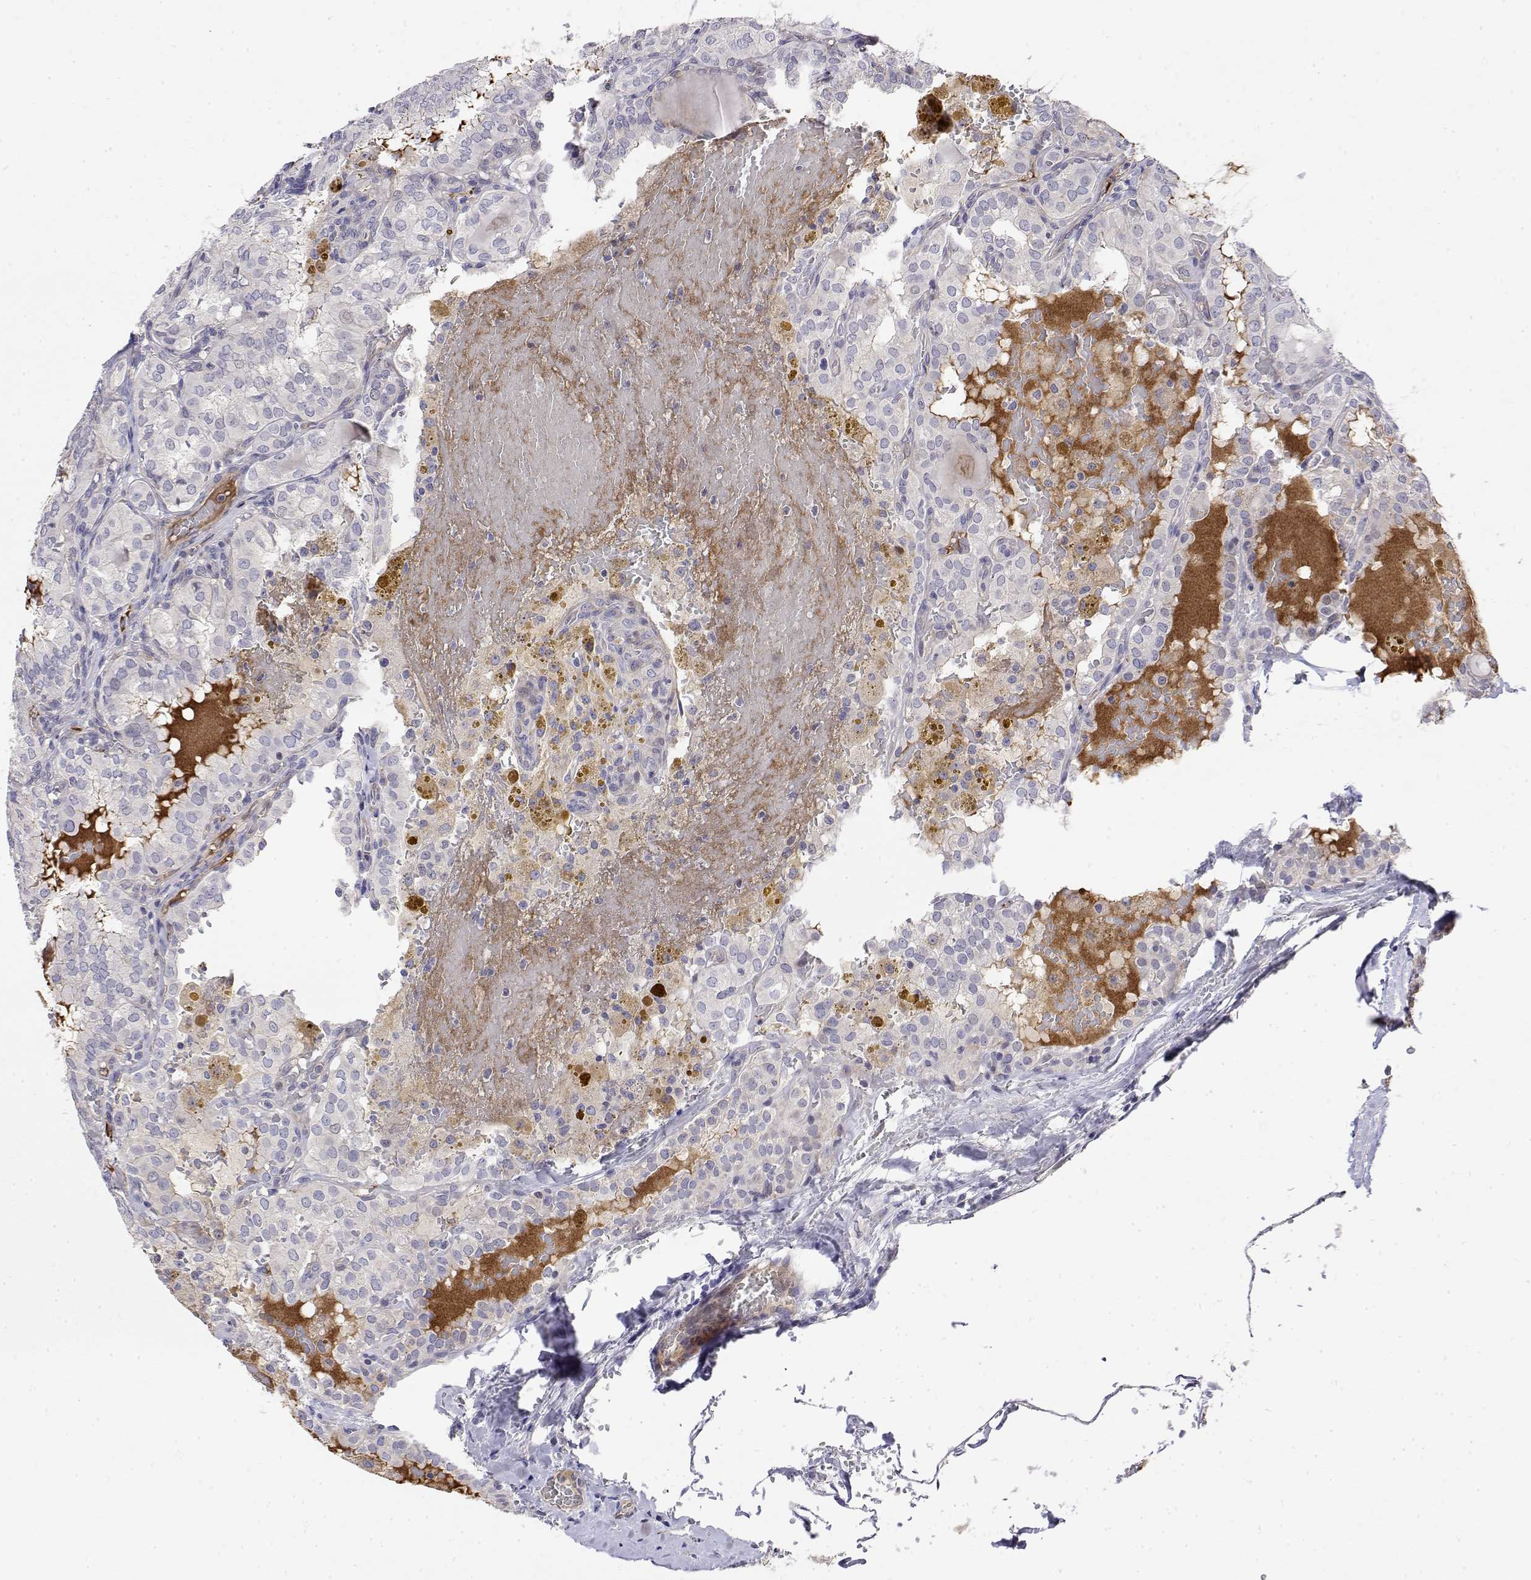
{"staining": {"intensity": "negative", "quantity": "none", "location": "none"}, "tissue": "thyroid cancer", "cell_type": "Tumor cells", "image_type": "cancer", "snomed": [{"axis": "morphology", "description": "Papillary adenocarcinoma, NOS"}, {"axis": "topography", "description": "Thyroid gland"}], "caption": "The image displays no significant expression in tumor cells of papillary adenocarcinoma (thyroid).", "gene": "GGACT", "patient": {"sex": "male", "age": 20}}